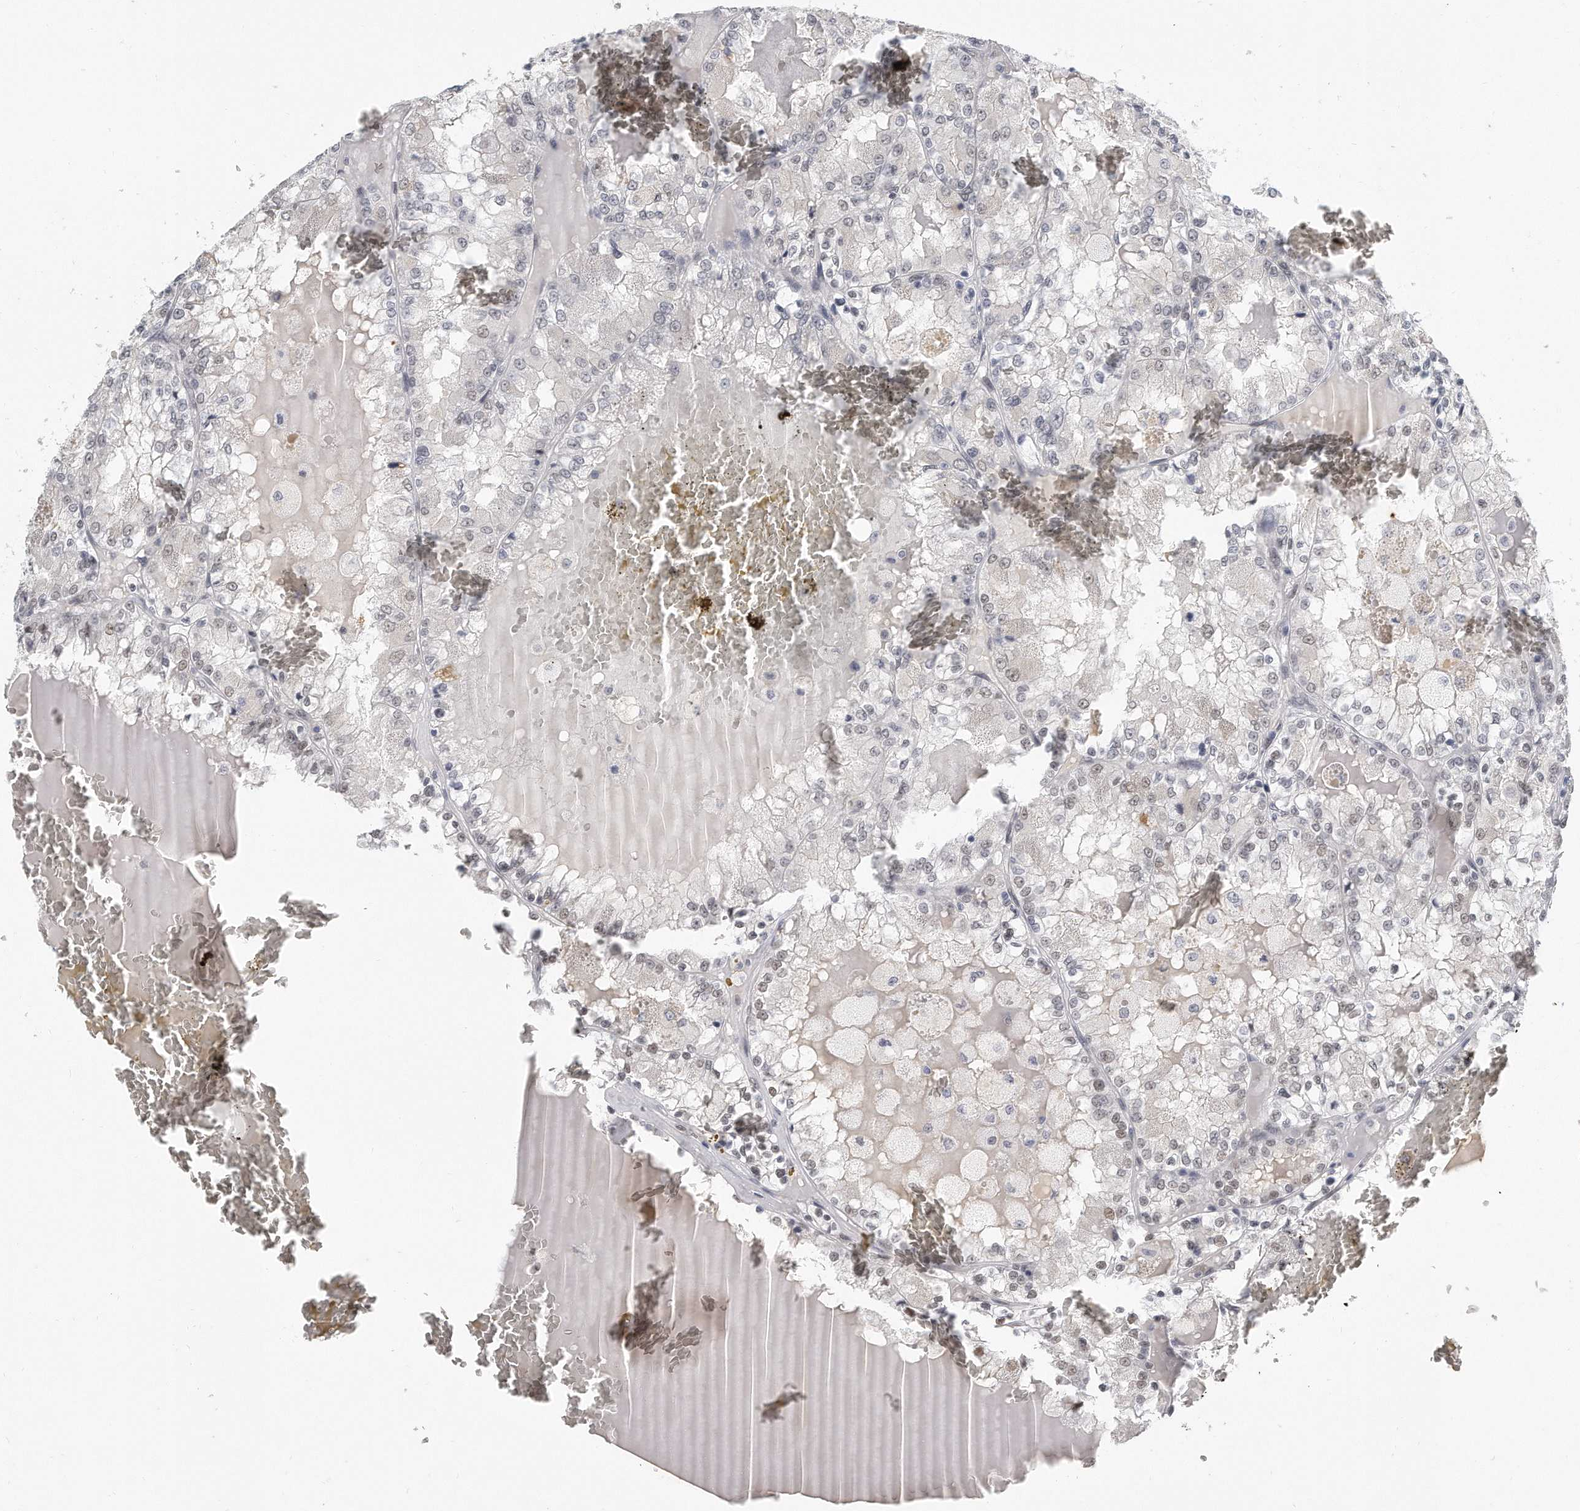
{"staining": {"intensity": "moderate", "quantity": "<25%", "location": "nuclear"}, "tissue": "renal cancer", "cell_type": "Tumor cells", "image_type": "cancer", "snomed": [{"axis": "morphology", "description": "Adenocarcinoma, NOS"}, {"axis": "topography", "description": "Kidney"}], "caption": "Protein expression analysis of human adenocarcinoma (renal) reveals moderate nuclear expression in approximately <25% of tumor cells.", "gene": "CTBP2", "patient": {"sex": "female", "age": 56}}